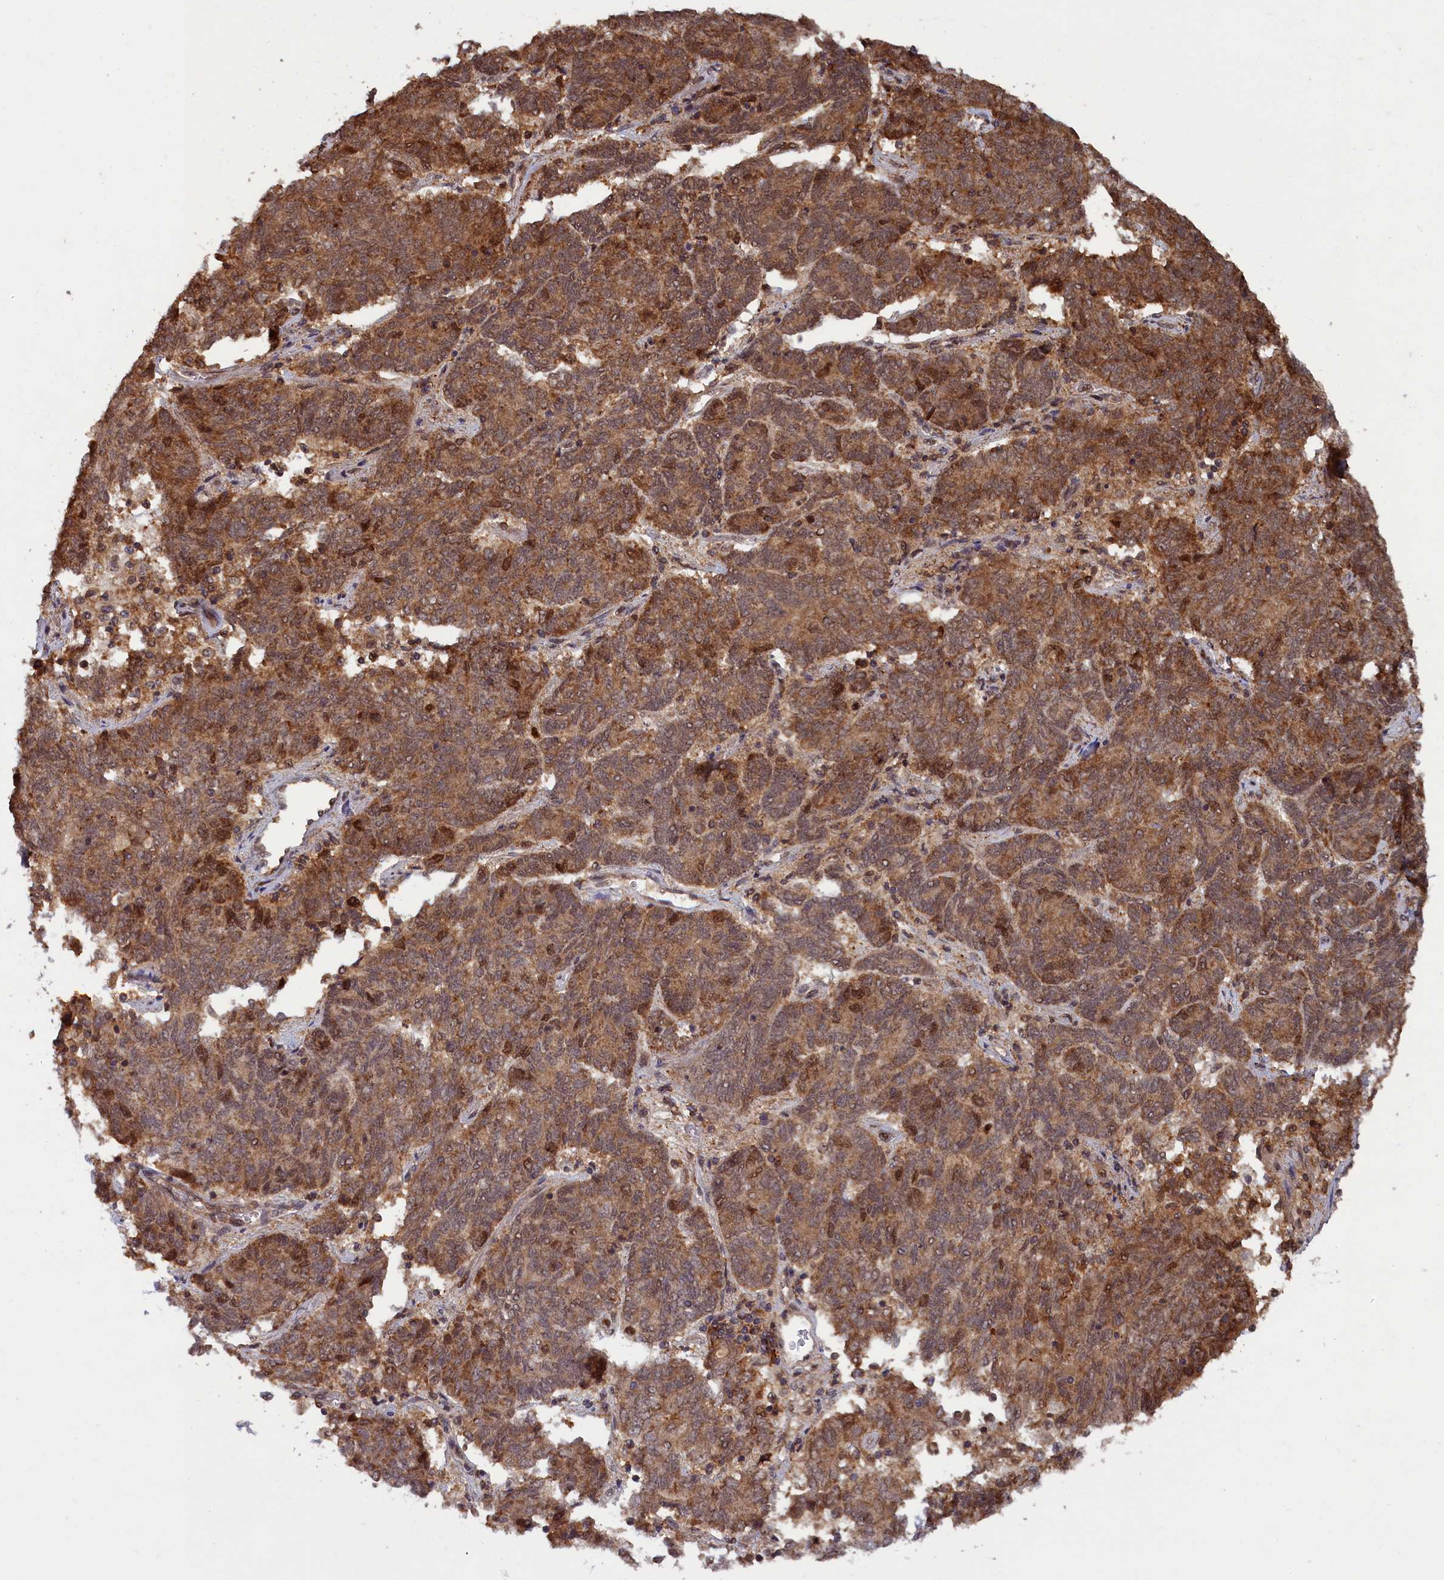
{"staining": {"intensity": "strong", "quantity": ">75%", "location": "cytoplasmic/membranous"}, "tissue": "endometrial cancer", "cell_type": "Tumor cells", "image_type": "cancer", "snomed": [{"axis": "morphology", "description": "Adenocarcinoma, NOS"}, {"axis": "topography", "description": "Endometrium"}], "caption": "Endometrial cancer (adenocarcinoma) was stained to show a protein in brown. There is high levels of strong cytoplasmic/membranous positivity in about >75% of tumor cells.", "gene": "BRCA1", "patient": {"sex": "female", "age": 80}}